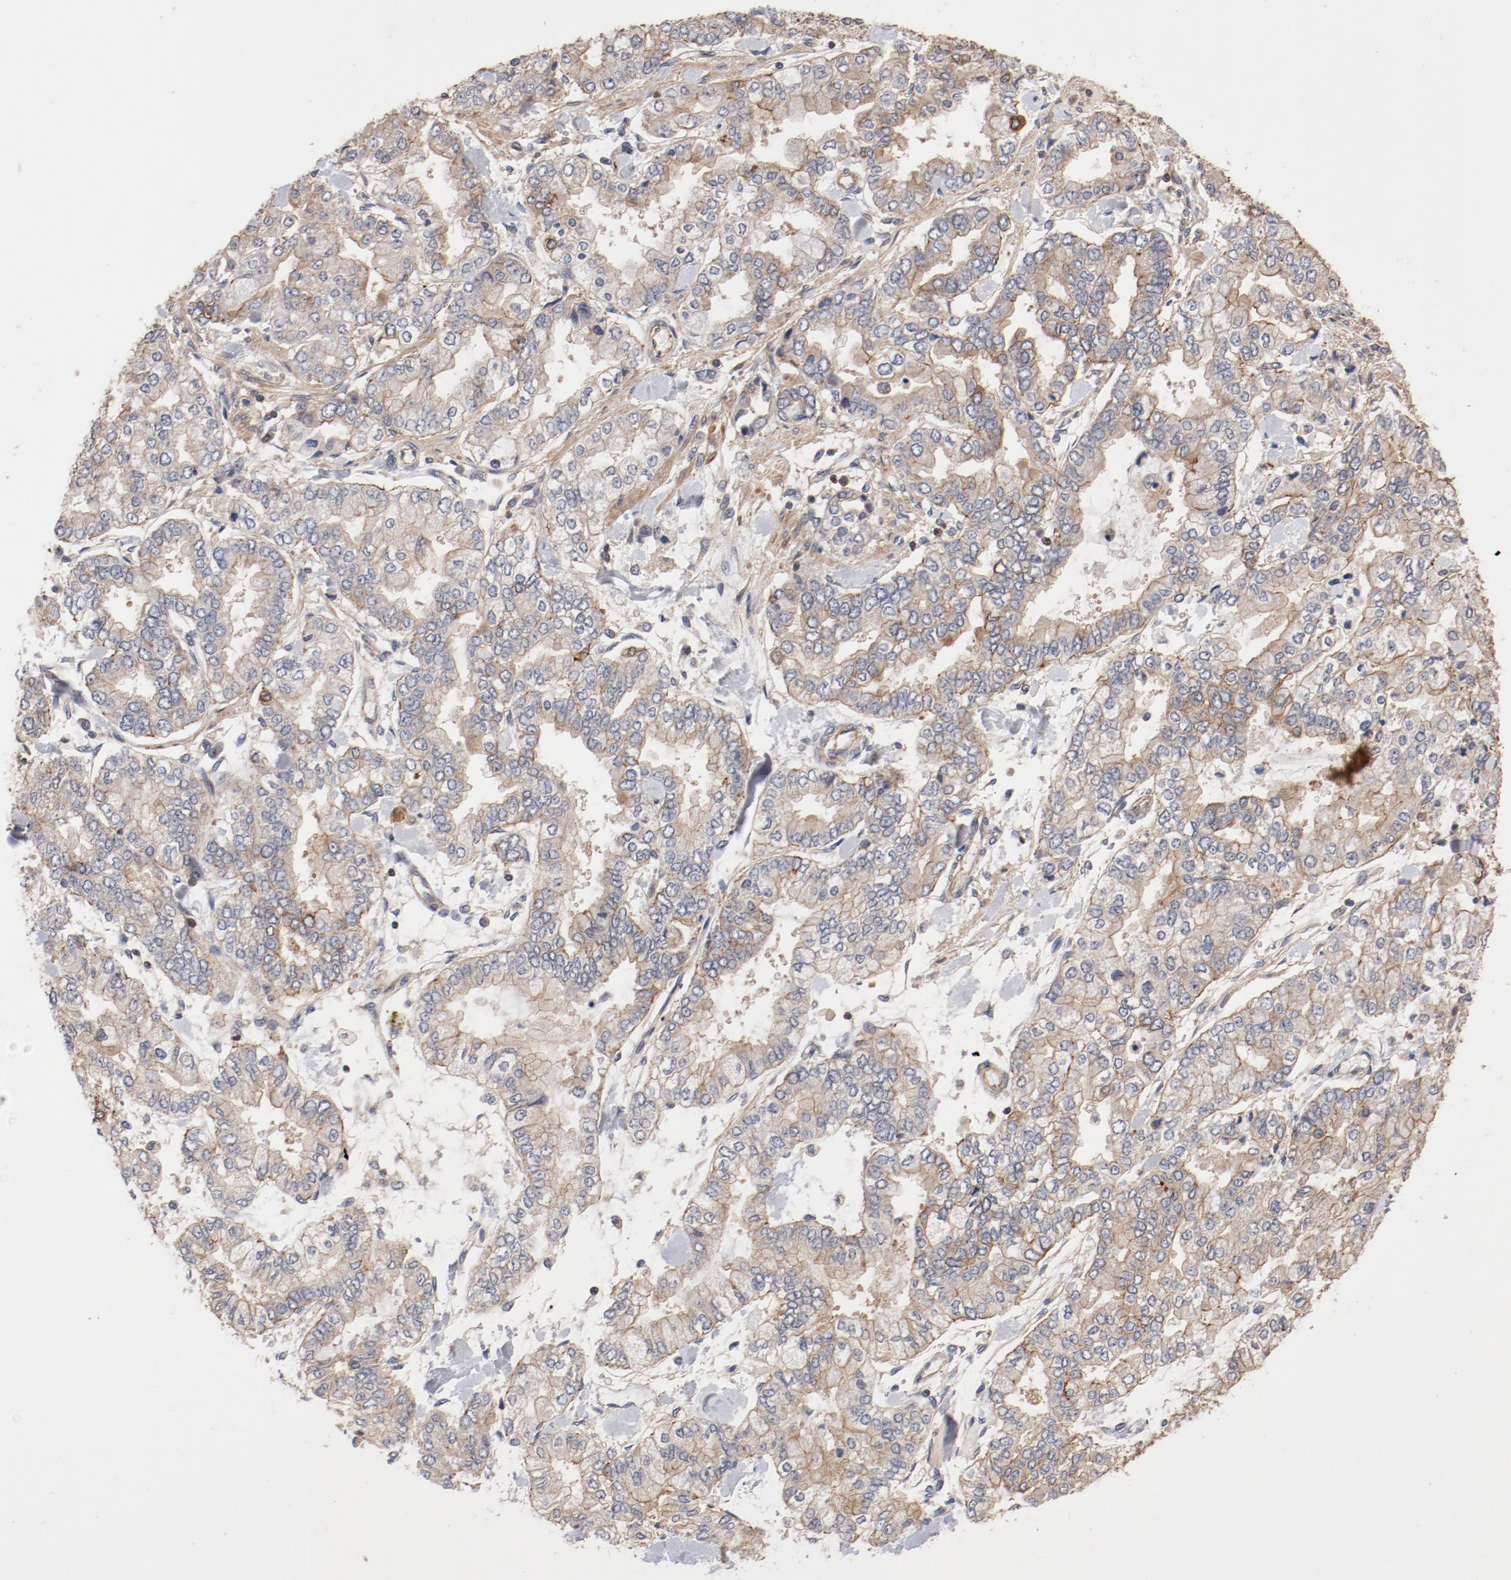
{"staining": {"intensity": "weak", "quantity": ">75%", "location": "cytoplasmic/membranous"}, "tissue": "stomach cancer", "cell_type": "Tumor cells", "image_type": "cancer", "snomed": [{"axis": "morphology", "description": "Normal tissue, NOS"}, {"axis": "morphology", "description": "Adenocarcinoma, NOS"}, {"axis": "topography", "description": "Stomach, upper"}, {"axis": "topography", "description": "Stomach"}], "caption": "Weak cytoplasmic/membranous protein staining is present in approximately >75% of tumor cells in stomach adenocarcinoma. (DAB = brown stain, brightfield microscopy at high magnification).", "gene": "GUF1", "patient": {"sex": "male", "age": 76}}